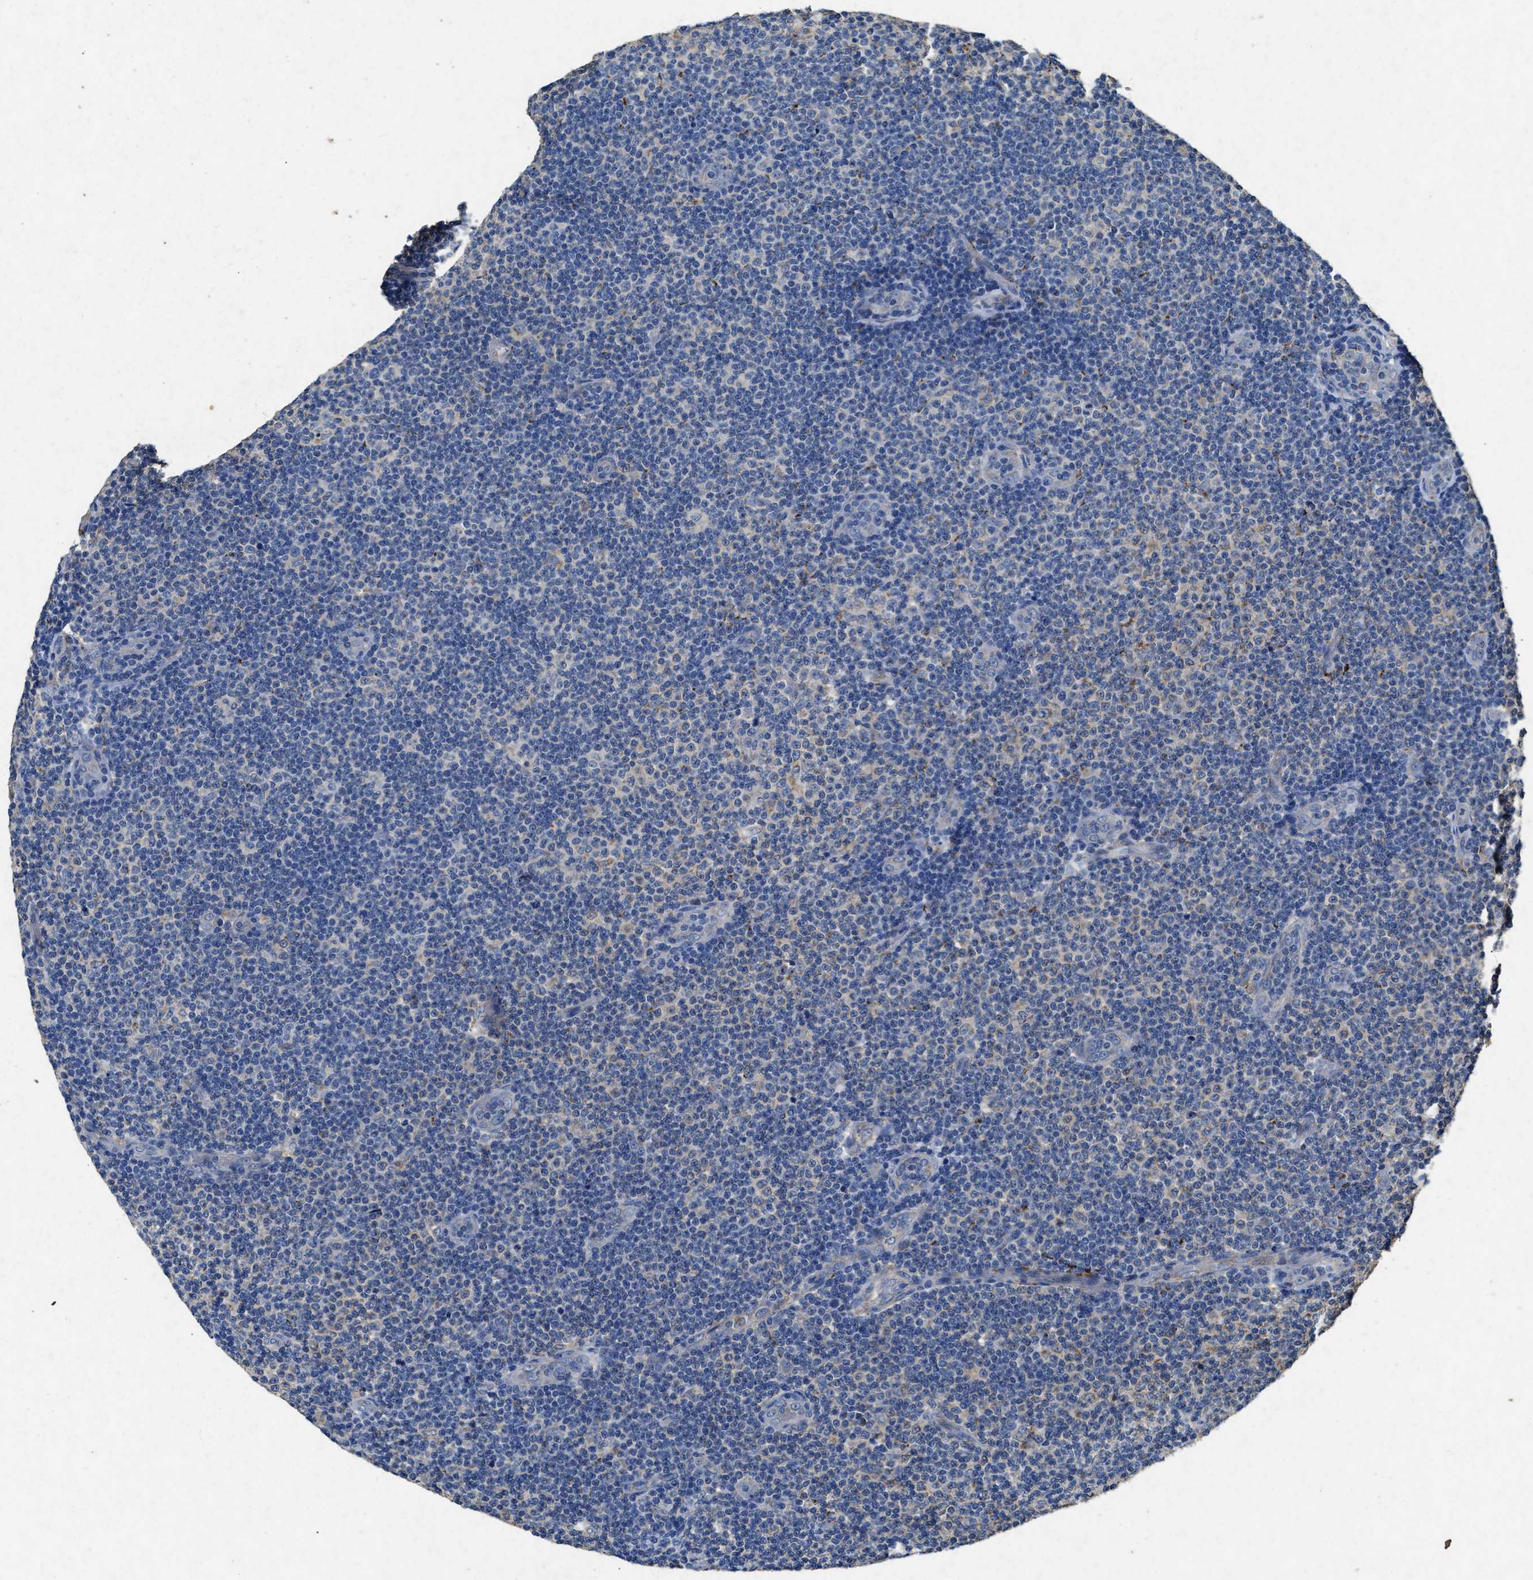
{"staining": {"intensity": "negative", "quantity": "none", "location": "none"}, "tissue": "lymphoma", "cell_type": "Tumor cells", "image_type": "cancer", "snomed": [{"axis": "morphology", "description": "Malignant lymphoma, non-Hodgkin's type, Low grade"}, {"axis": "topography", "description": "Lymph node"}], "caption": "Tumor cells show no significant protein expression in low-grade malignant lymphoma, non-Hodgkin's type.", "gene": "CDK15", "patient": {"sex": "male", "age": 83}}